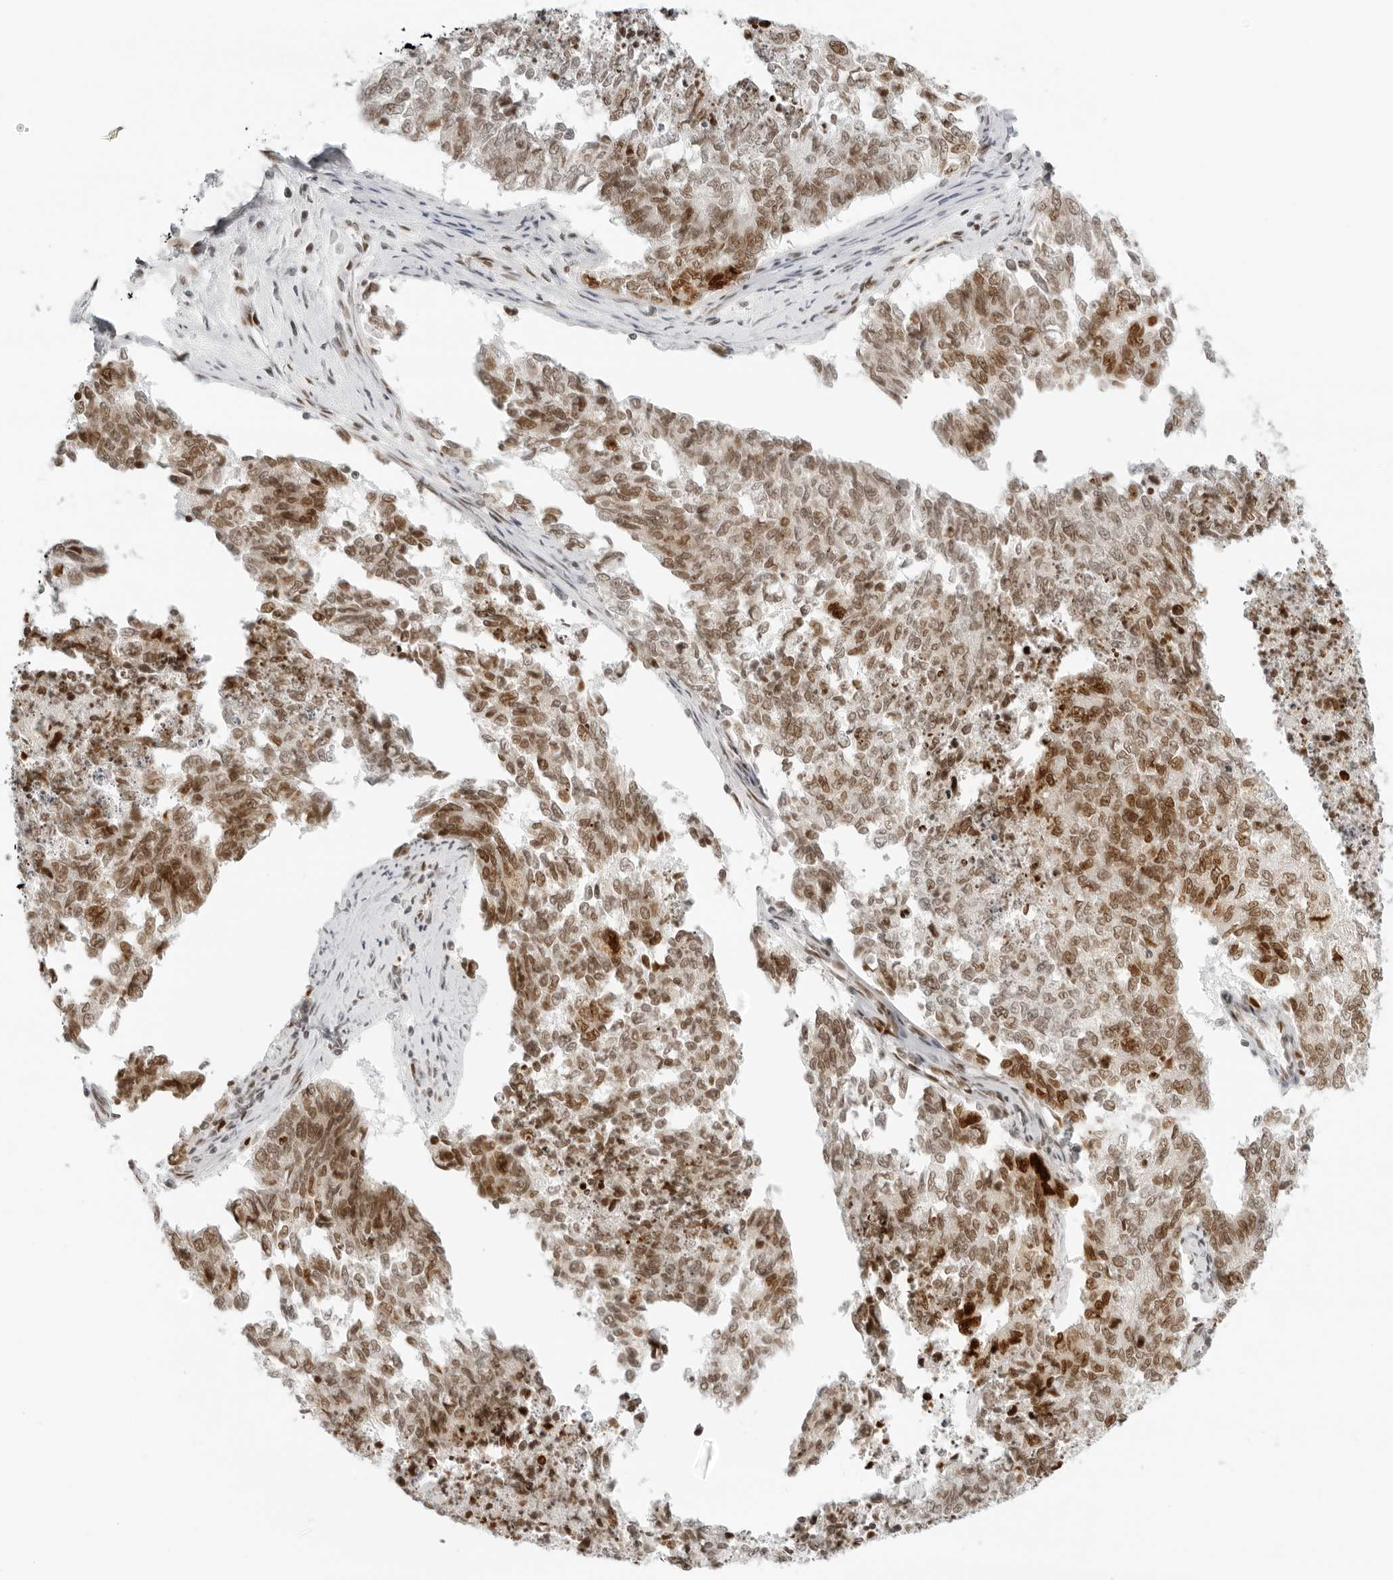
{"staining": {"intensity": "moderate", "quantity": ">75%", "location": "nuclear"}, "tissue": "cervical cancer", "cell_type": "Tumor cells", "image_type": "cancer", "snomed": [{"axis": "morphology", "description": "Squamous cell carcinoma, NOS"}, {"axis": "topography", "description": "Cervix"}], "caption": "The photomicrograph exhibits immunohistochemical staining of cervical cancer (squamous cell carcinoma). There is moderate nuclear positivity is appreciated in about >75% of tumor cells.", "gene": "RCC1", "patient": {"sex": "female", "age": 63}}